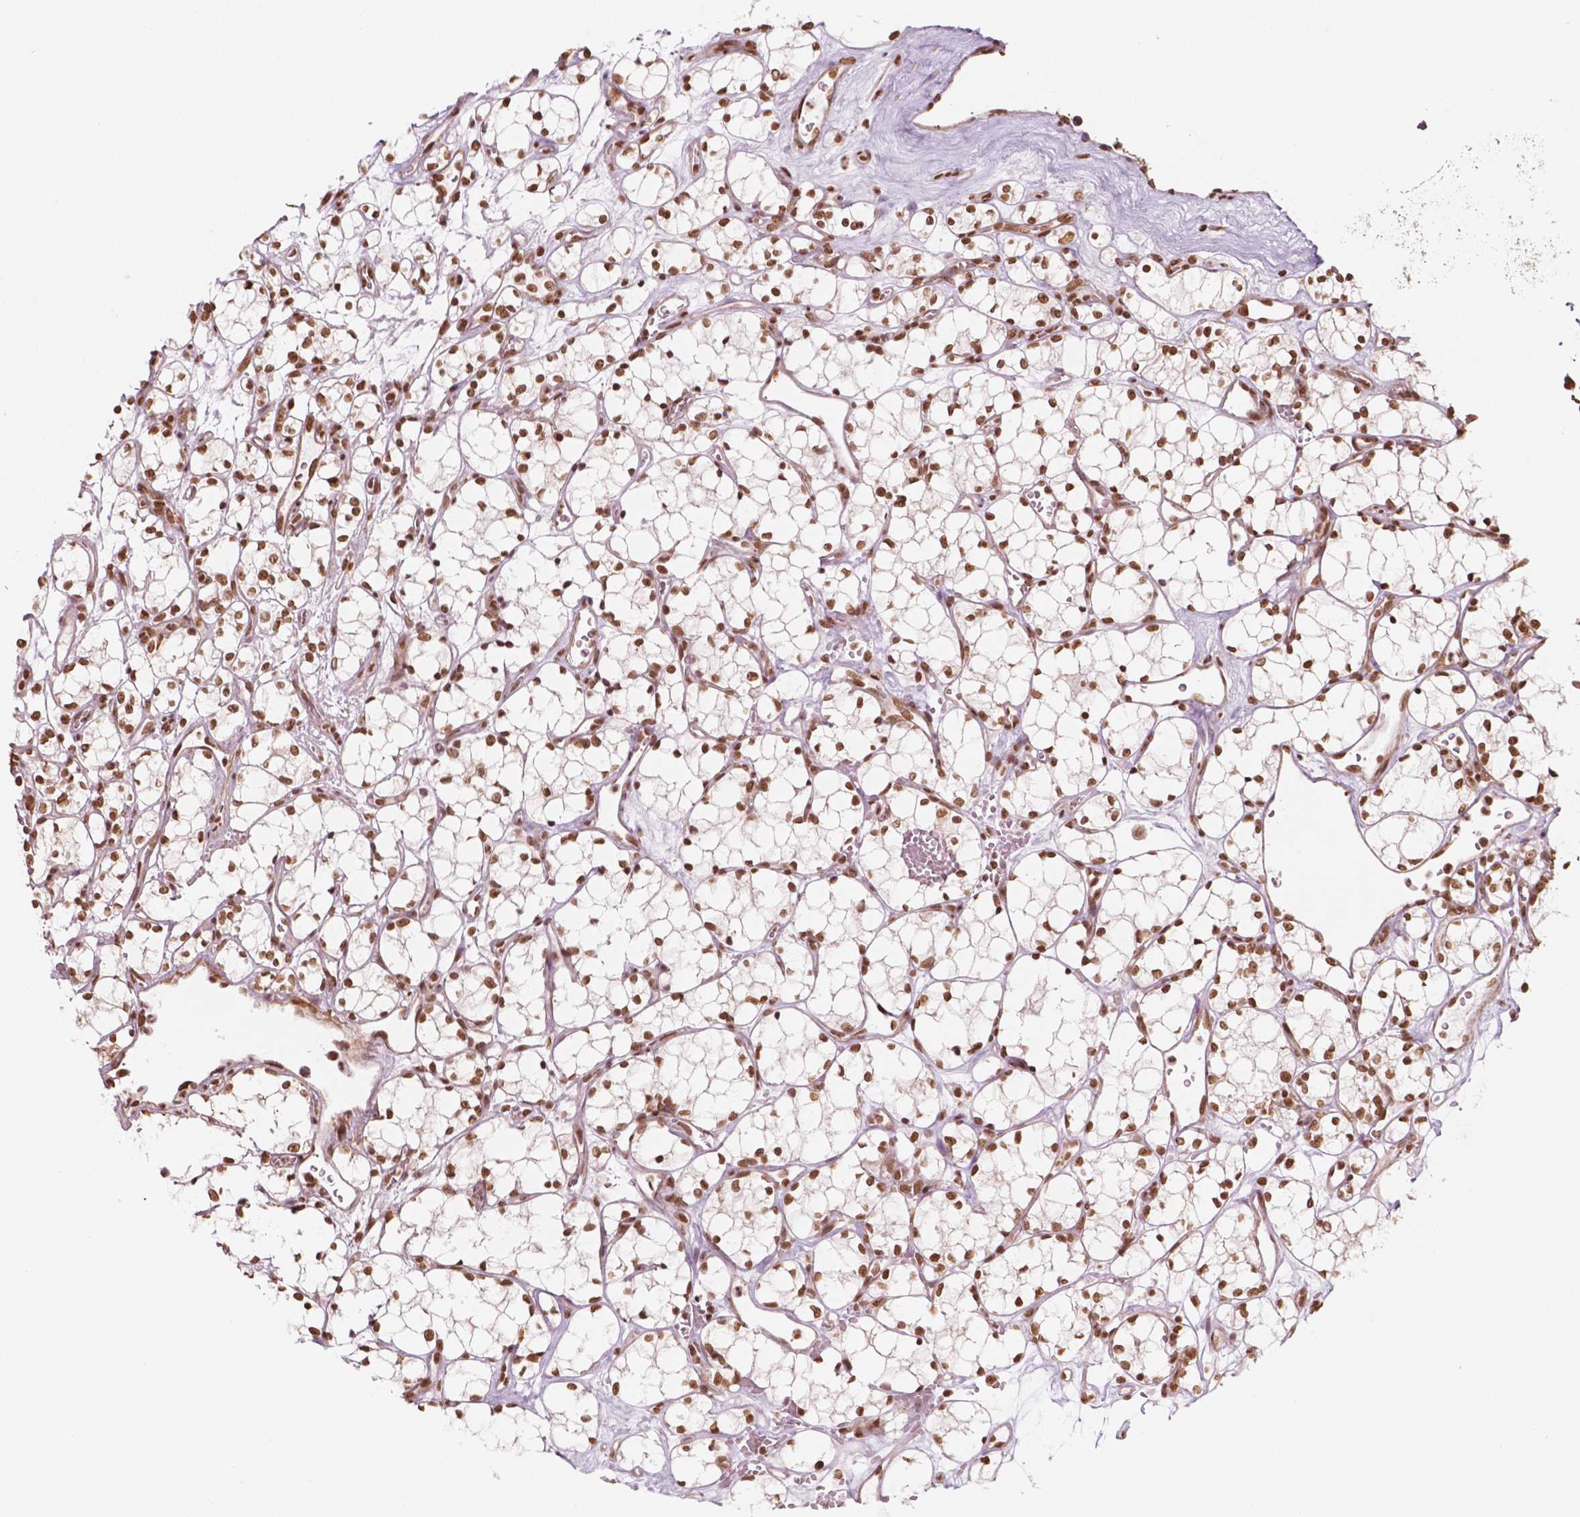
{"staining": {"intensity": "strong", "quantity": ">75%", "location": "nuclear"}, "tissue": "renal cancer", "cell_type": "Tumor cells", "image_type": "cancer", "snomed": [{"axis": "morphology", "description": "Adenocarcinoma, NOS"}, {"axis": "topography", "description": "Kidney"}], "caption": "Protein staining of renal cancer tissue exhibits strong nuclear expression in about >75% of tumor cells.", "gene": "GTF3C5", "patient": {"sex": "female", "age": 69}}